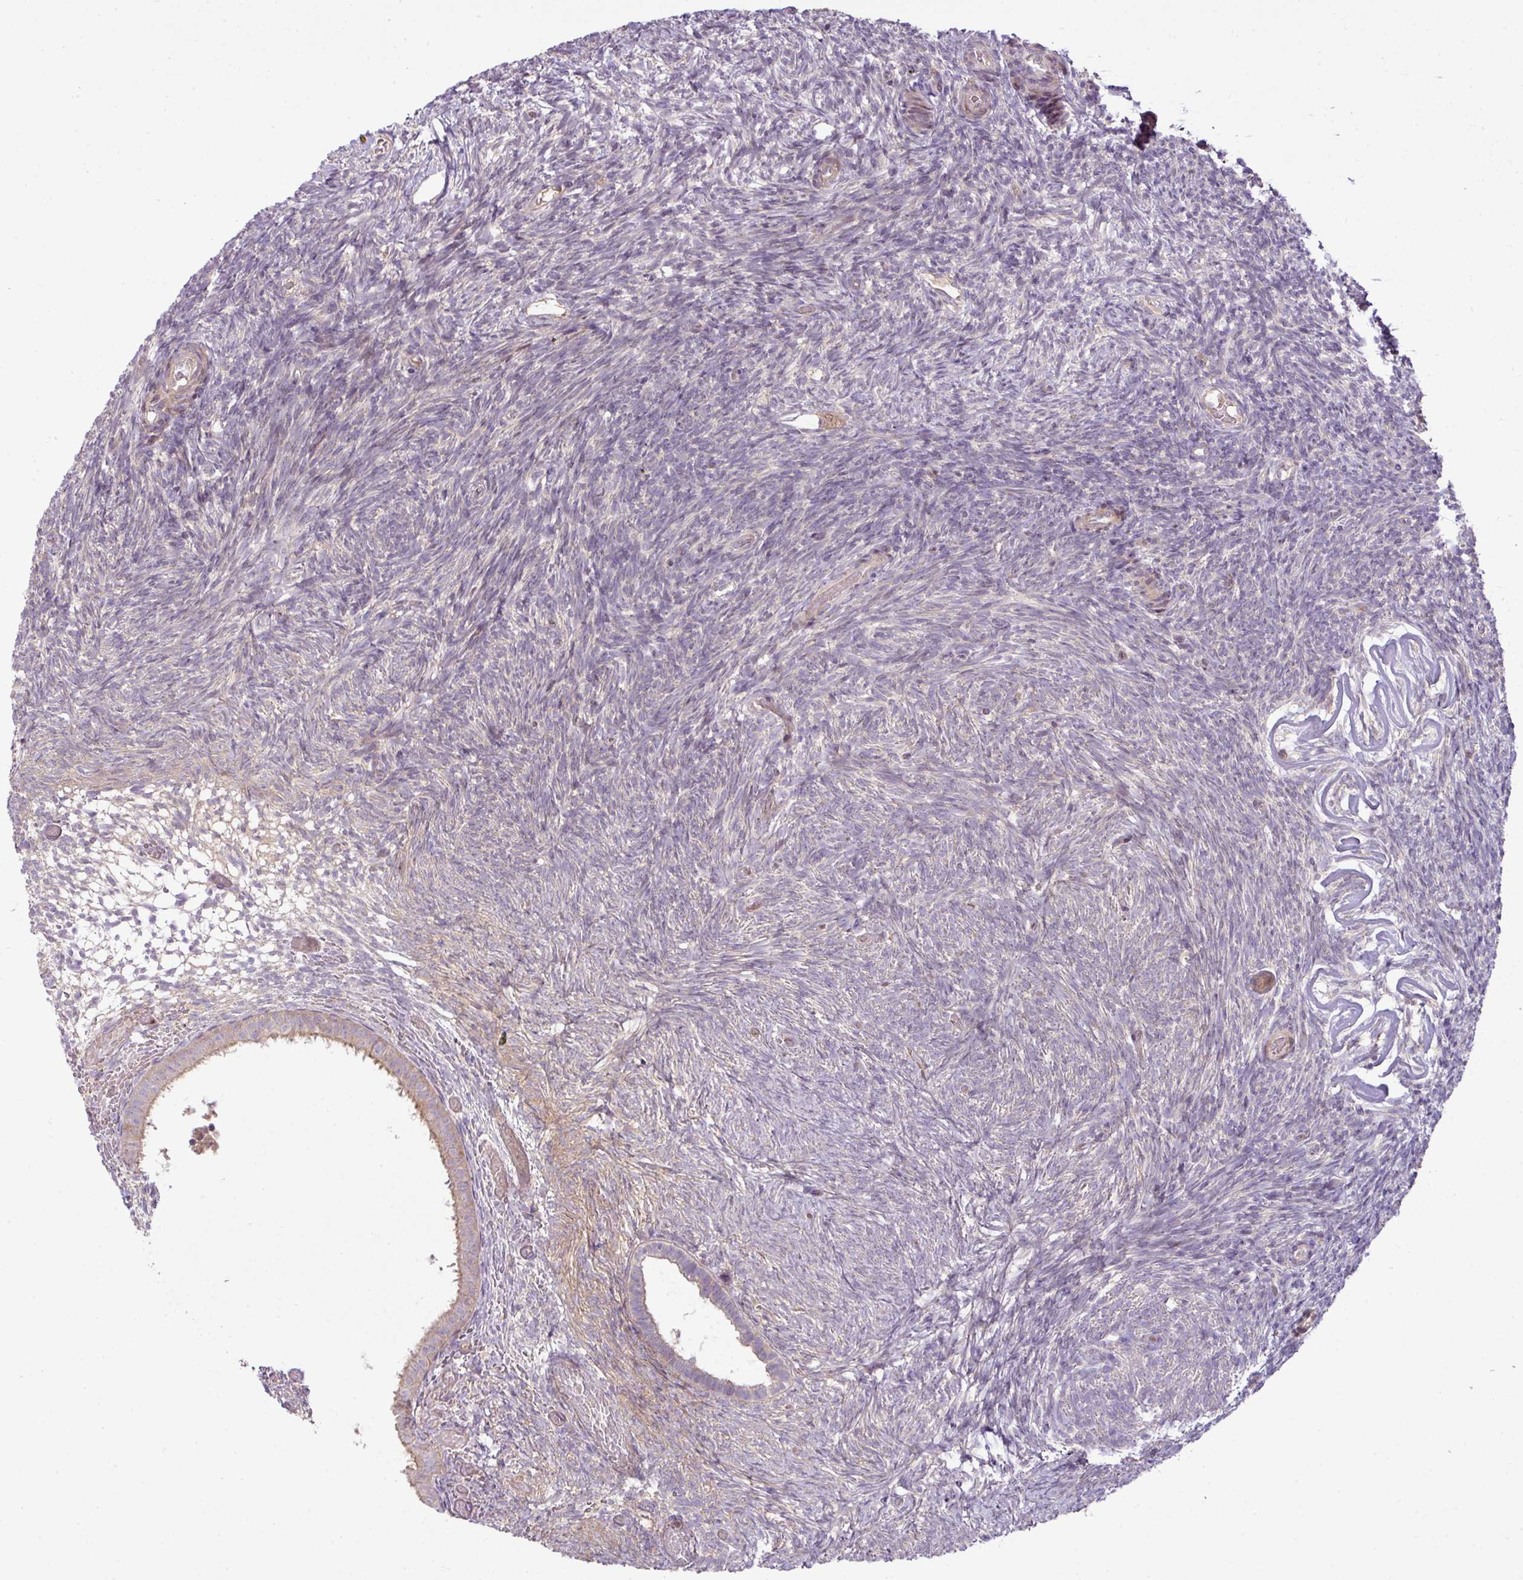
{"staining": {"intensity": "moderate", "quantity": ">75%", "location": "cytoplasmic/membranous"}, "tissue": "ovary", "cell_type": "Follicle cells", "image_type": "normal", "snomed": [{"axis": "morphology", "description": "Normal tissue, NOS"}, {"axis": "topography", "description": "Ovary"}], "caption": "An immunohistochemistry (IHC) histopathology image of normal tissue is shown. Protein staining in brown labels moderate cytoplasmic/membranous positivity in ovary within follicle cells. The staining was performed using DAB to visualize the protein expression in brown, while the nuclei were stained in blue with hematoxylin (Magnification: 20x).", "gene": "COX18", "patient": {"sex": "female", "age": 39}}